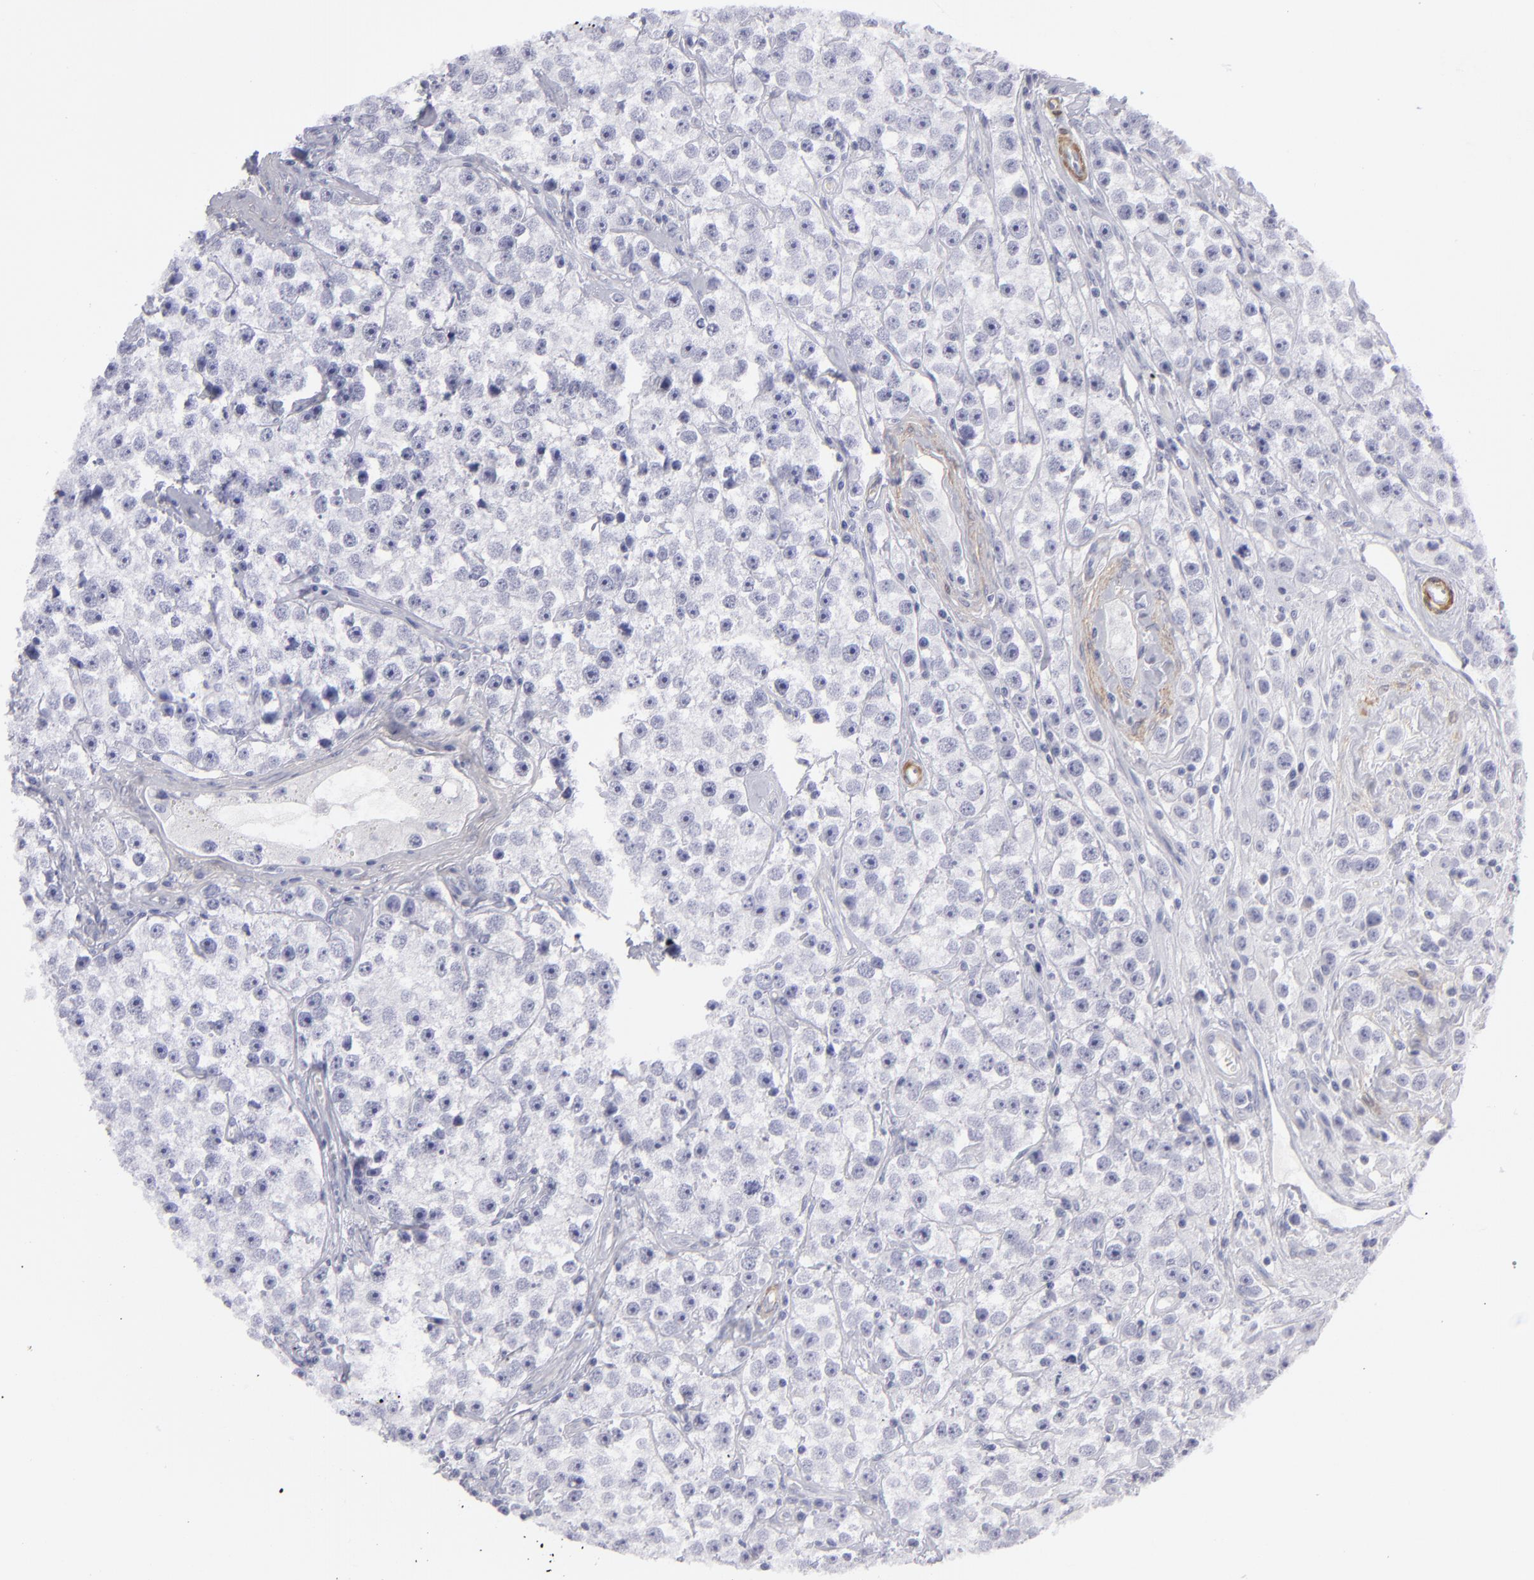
{"staining": {"intensity": "negative", "quantity": "none", "location": "none"}, "tissue": "testis cancer", "cell_type": "Tumor cells", "image_type": "cancer", "snomed": [{"axis": "morphology", "description": "Seminoma, NOS"}, {"axis": "topography", "description": "Testis"}], "caption": "There is no significant positivity in tumor cells of testis seminoma.", "gene": "MYH11", "patient": {"sex": "male", "age": 32}}